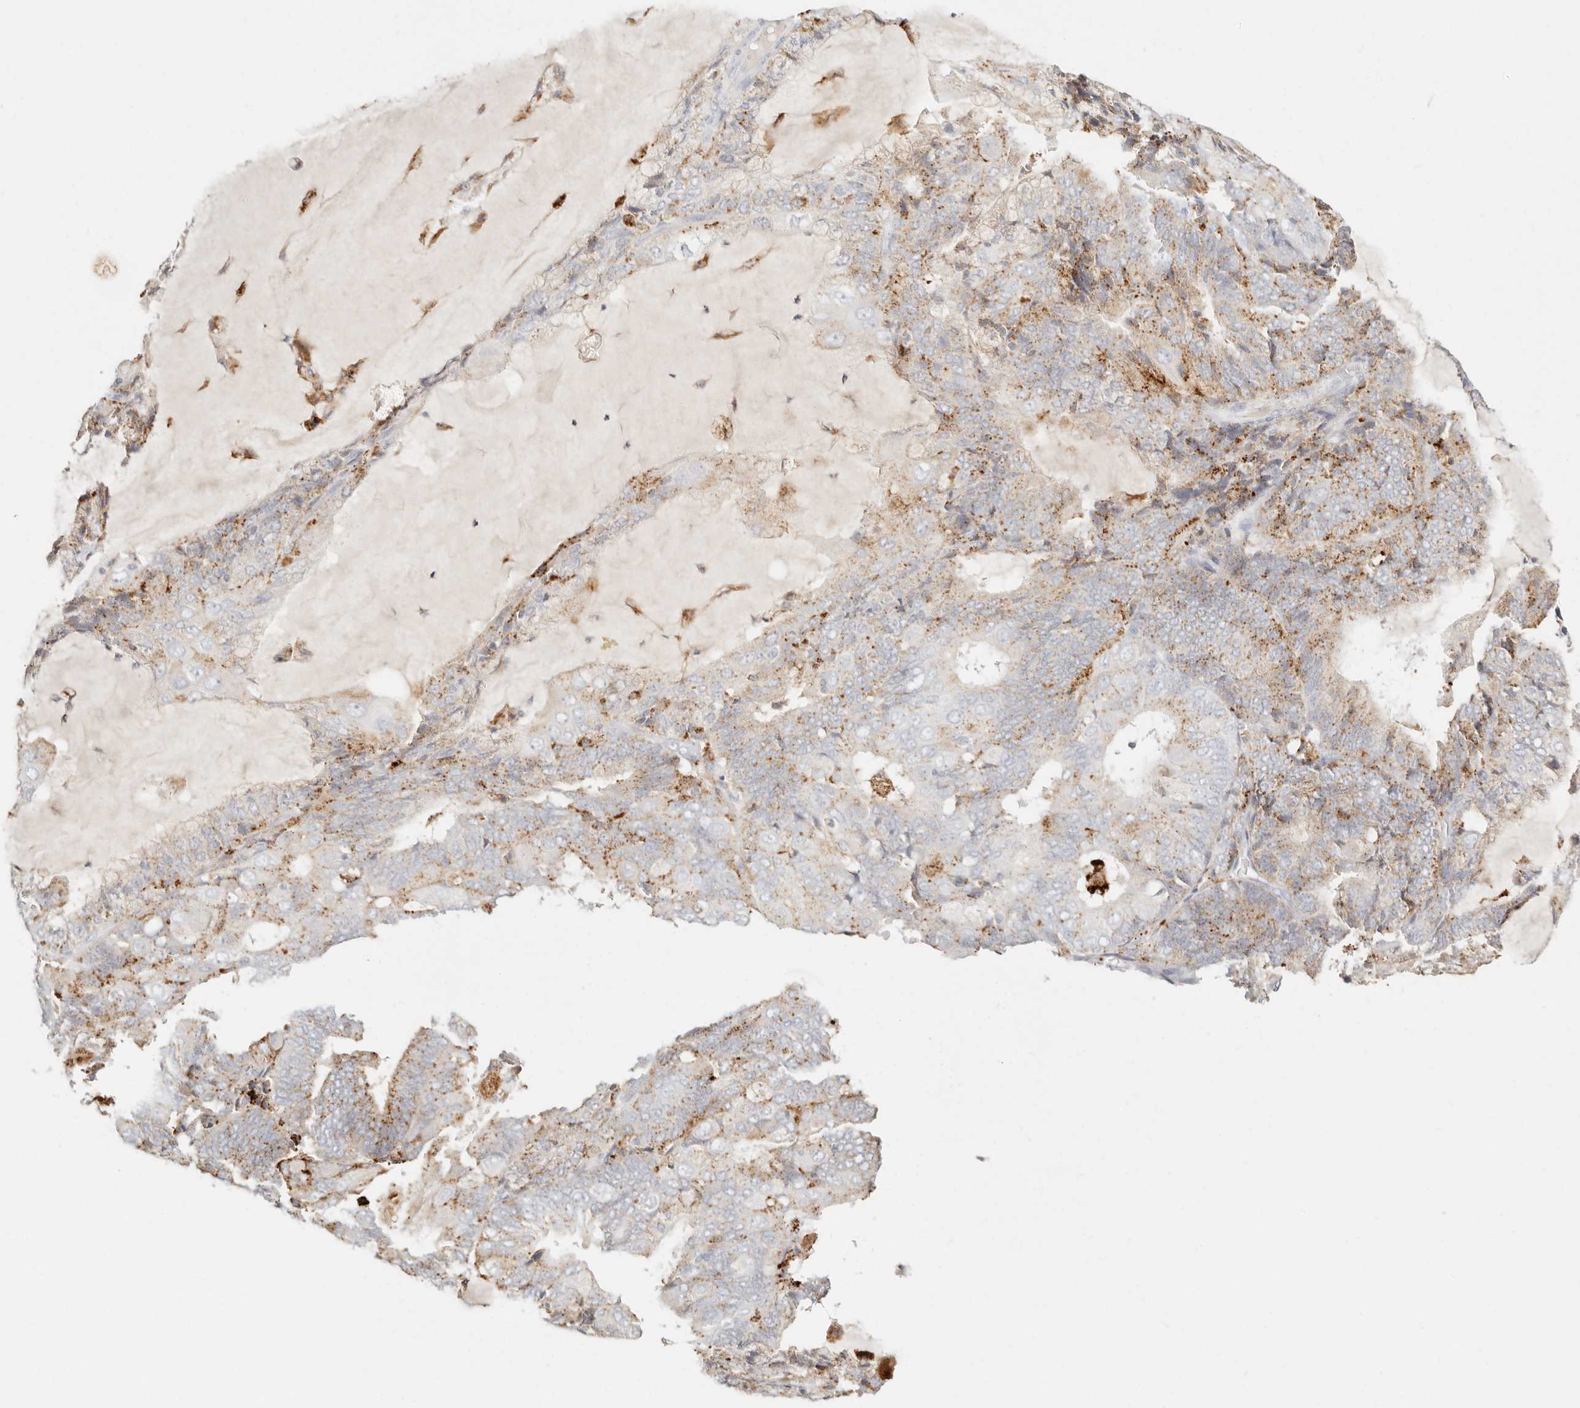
{"staining": {"intensity": "moderate", "quantity": "25%-75%", "location": "cytoplasmic/membranous"}, "tissue": "endometrial cancer", "cell_type": "Tumor cells", "image_type": "cancer", "snomed": [{"axis": "morphology", "description": "Adenocarcinoma, NOS"}, {"axis": "topography", "description": "Endometrium"}], "caption": "This image exhibits IHC staining of human endometrial adenocarcinoma, with medium moderate cytoplasmic/membranous staining in approximately 25%-75% of tumor cells.", "gene": "RNASET2", "patient": {"sex": "female", "age": 81}}